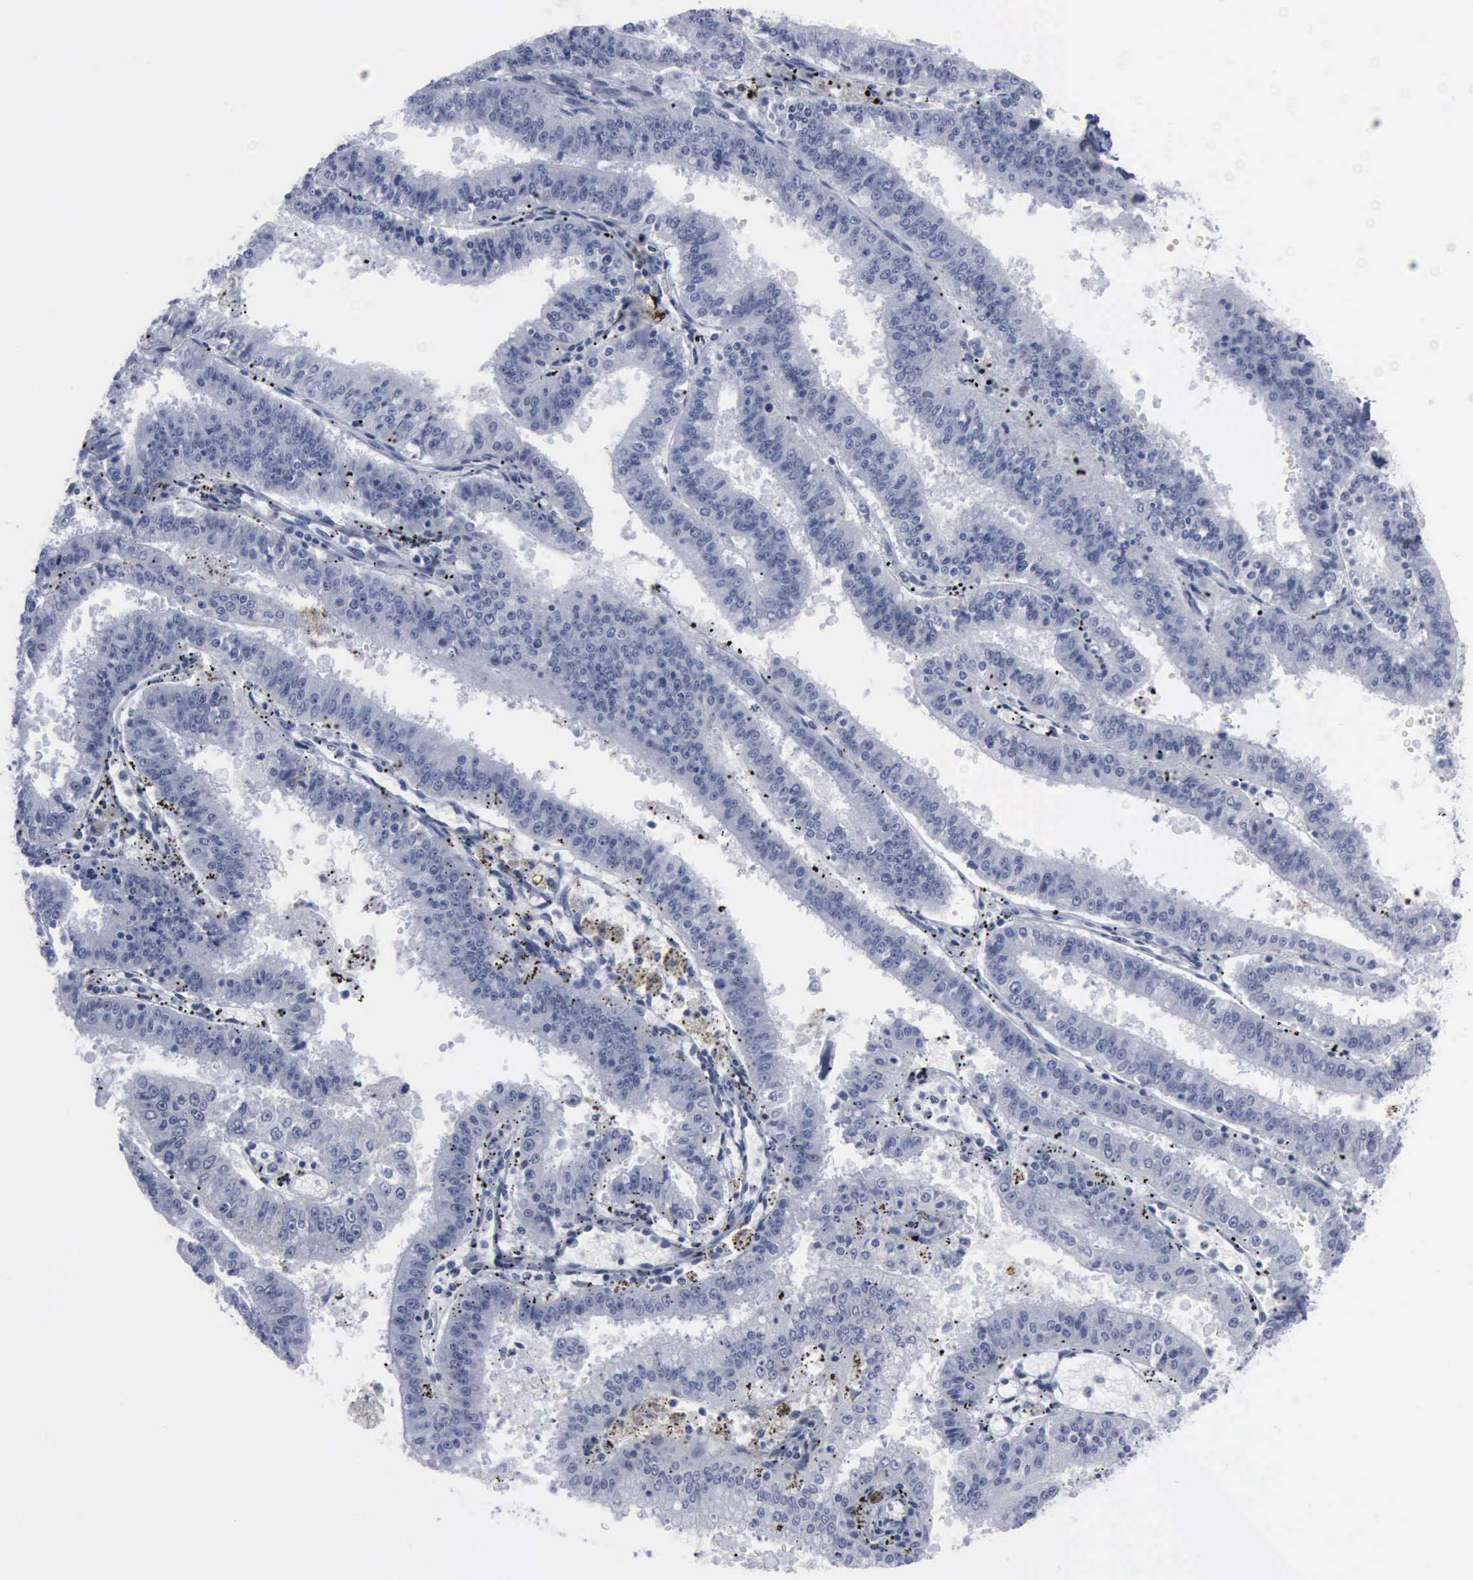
{"staining": {"intensity": "negative", "quantity": "none", "location": "none"}, "tissue": "endometrial cancer", "cell_type": "Tumor cells", "image_type": "cancer", "snomed": [{"axis": "morphology", "description": "Adenocarcinoma, NOS"}, {"axis": "topography", "description": "Endometrium"}], "caption": "DAB (3,3'-diaminobenzidine) immunohistochemical staining of human endometrial adenocarcinoma displays no significant expression in tumor cells.", "gene": "VCAM1", "patient": {"sex": "female", "age": 66}}